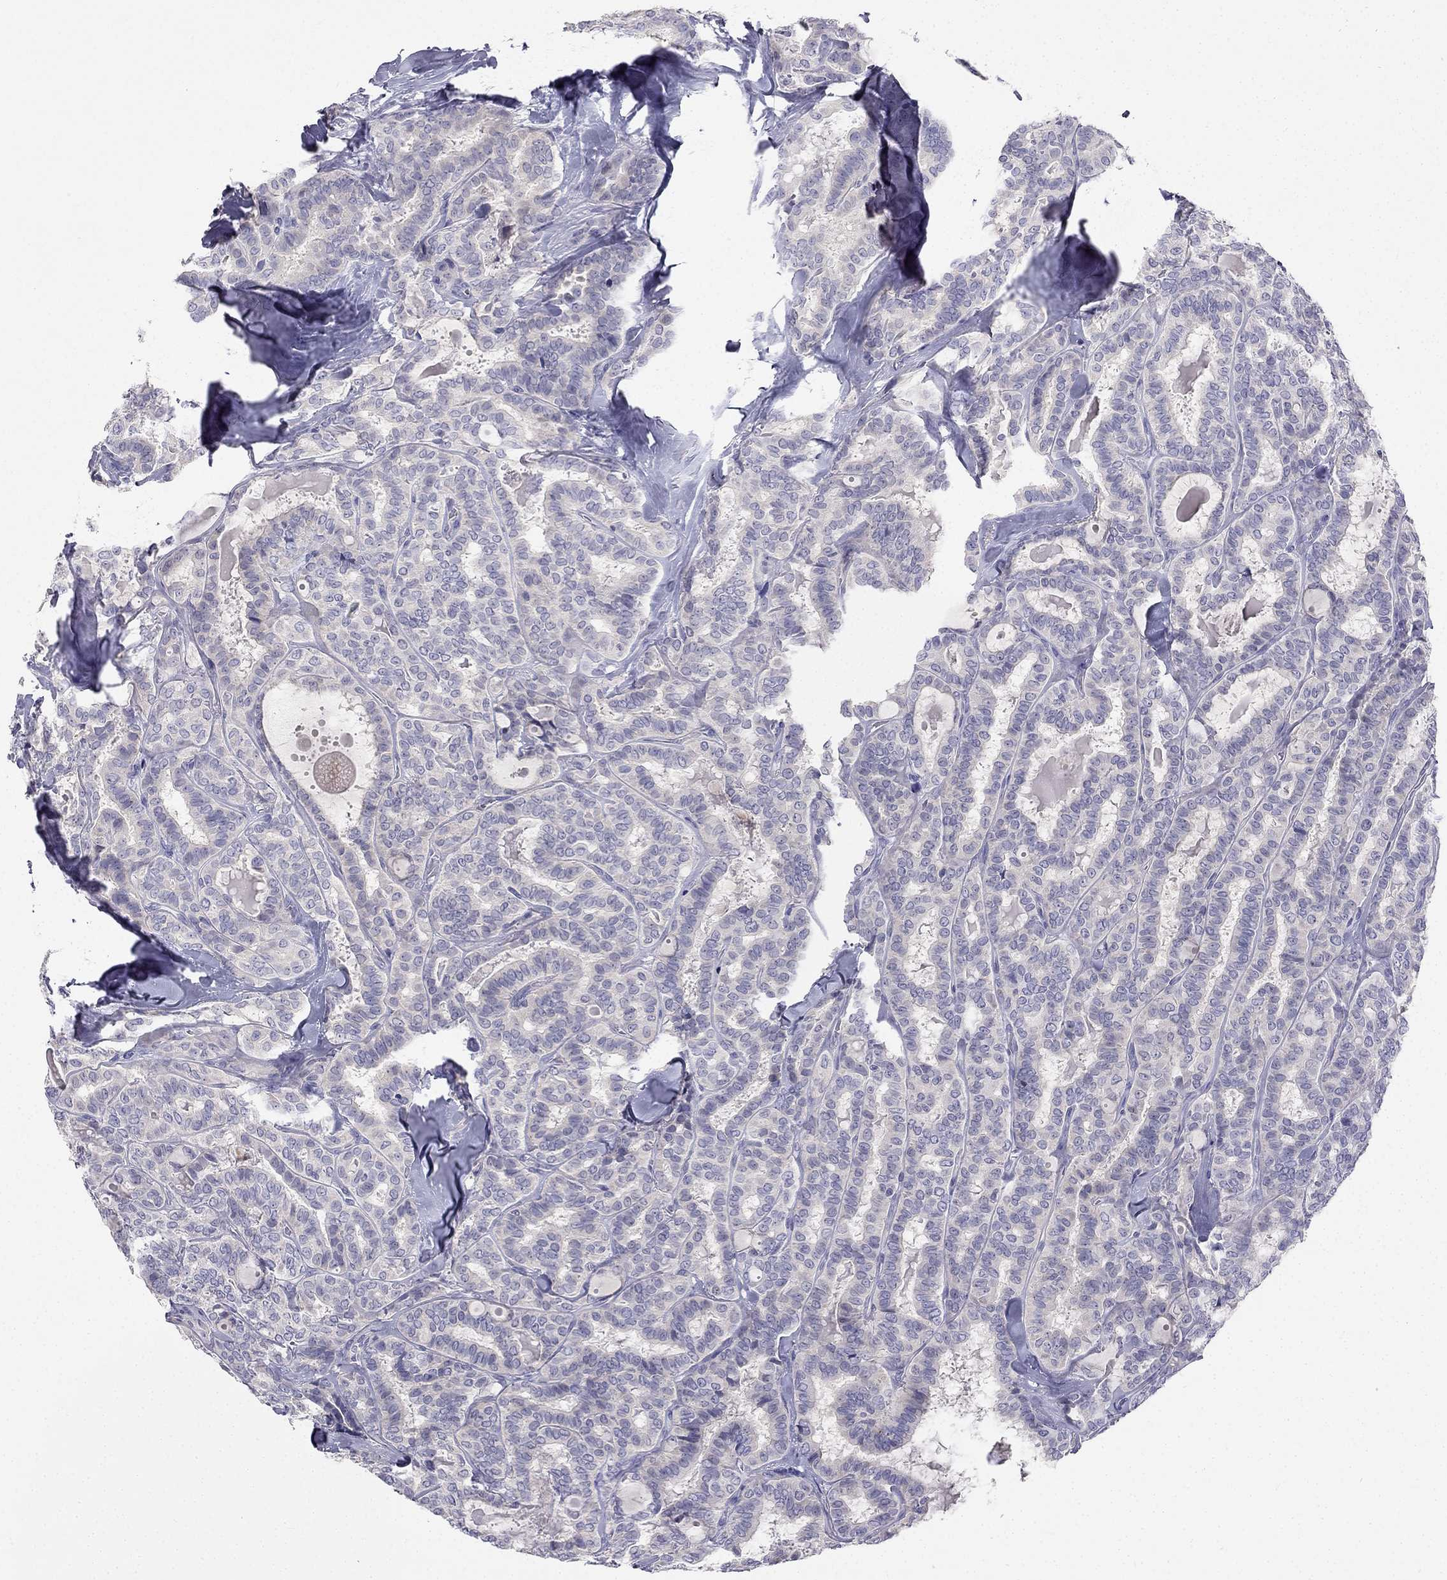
{"staining": {"intensity": "negative", "quantity": "none", "location": "none"}, "tissue": "thyroid cancer", "cell_type": "Tumor cells", "image_type": "cancer", "snomed": [{"axis": "morphology", "description": "Papillary adenocarcinoma, NOS"}, {"axis": "topography", "description": "Thyroid gland"}], "caption": "Immunohistochemical staining of human thyroid papillary adenocarcinoma exhibits no significant positivity in tumor cells. (Immunohistochemistry (ihc), brightfield microscopy, high magnification).", "gene": "C16orf89", "patient": {"sex": "female", "age": 39}}